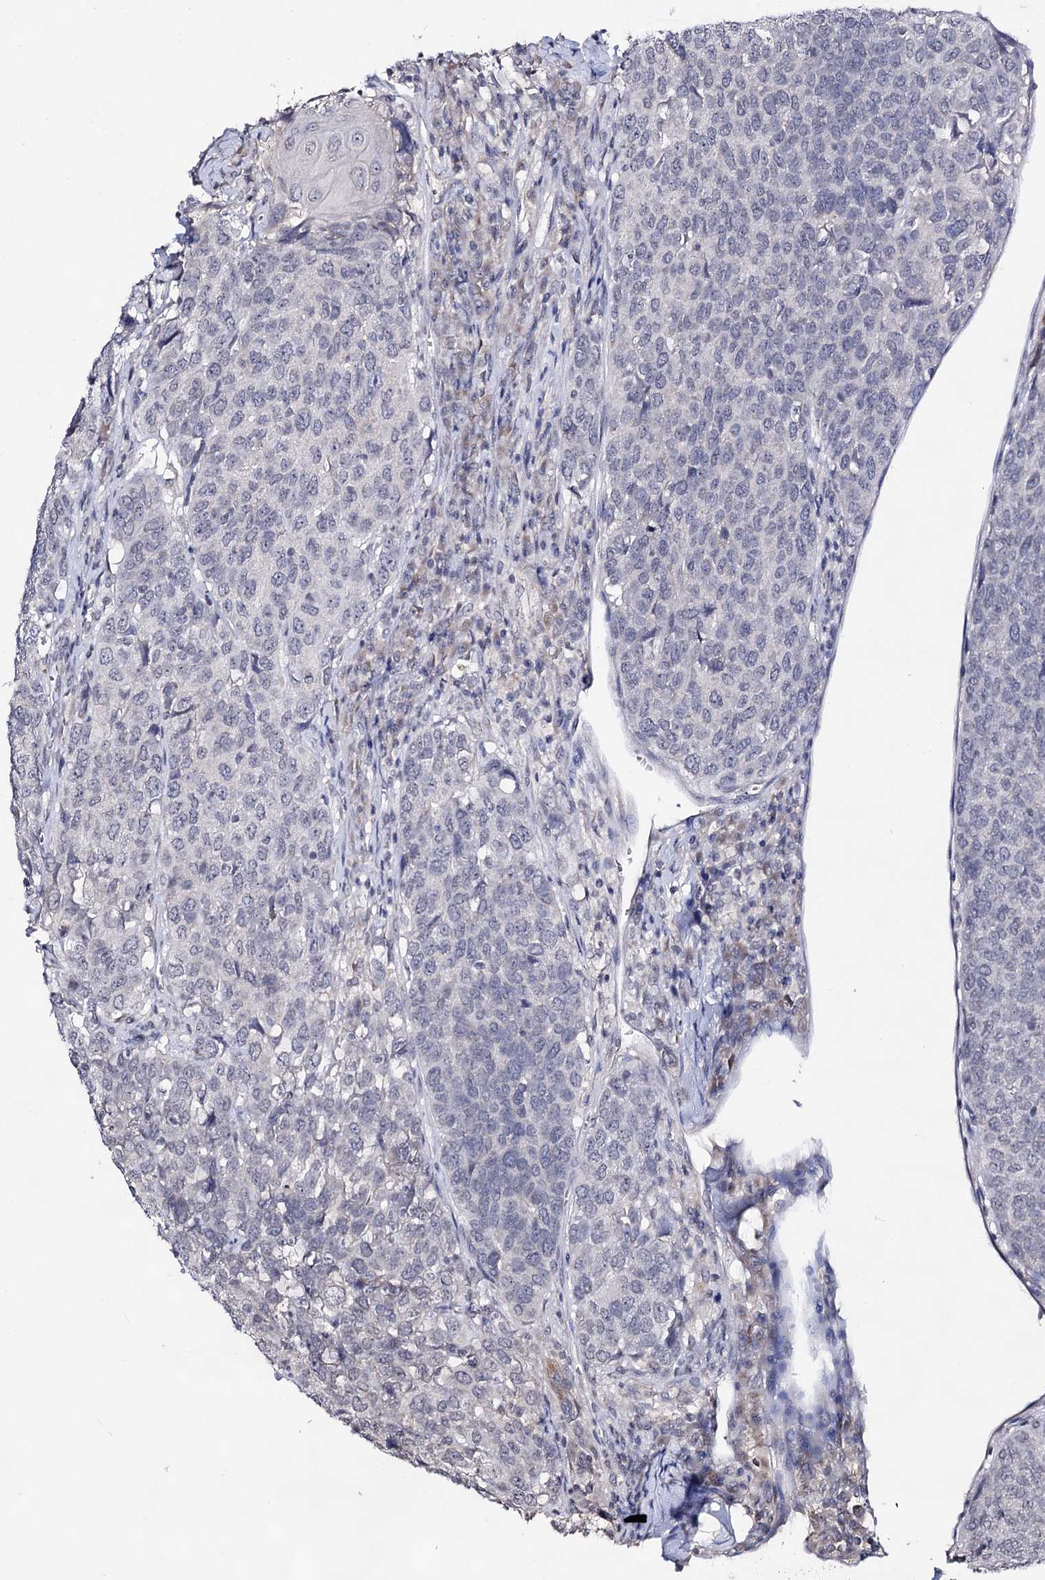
{"staining": {"intensity": "negative", "quantity": "none", "location": "none"}, "tissue": "head and neck cancer", "cell_type": "Tumor cells", "image_type": "cancer", "snomed": [{"axis": "morphology", "description": "Squamous cell carcinoma, NOS"}, {"axis": "topography", "description": "Head-Neck"}], "caption": "The IHC histopathology image has no significant positivity in tumor cells of head and neck cancer tissue.", "gene": "PLIN1", "patient": {"sex": "male", "age": 66}}